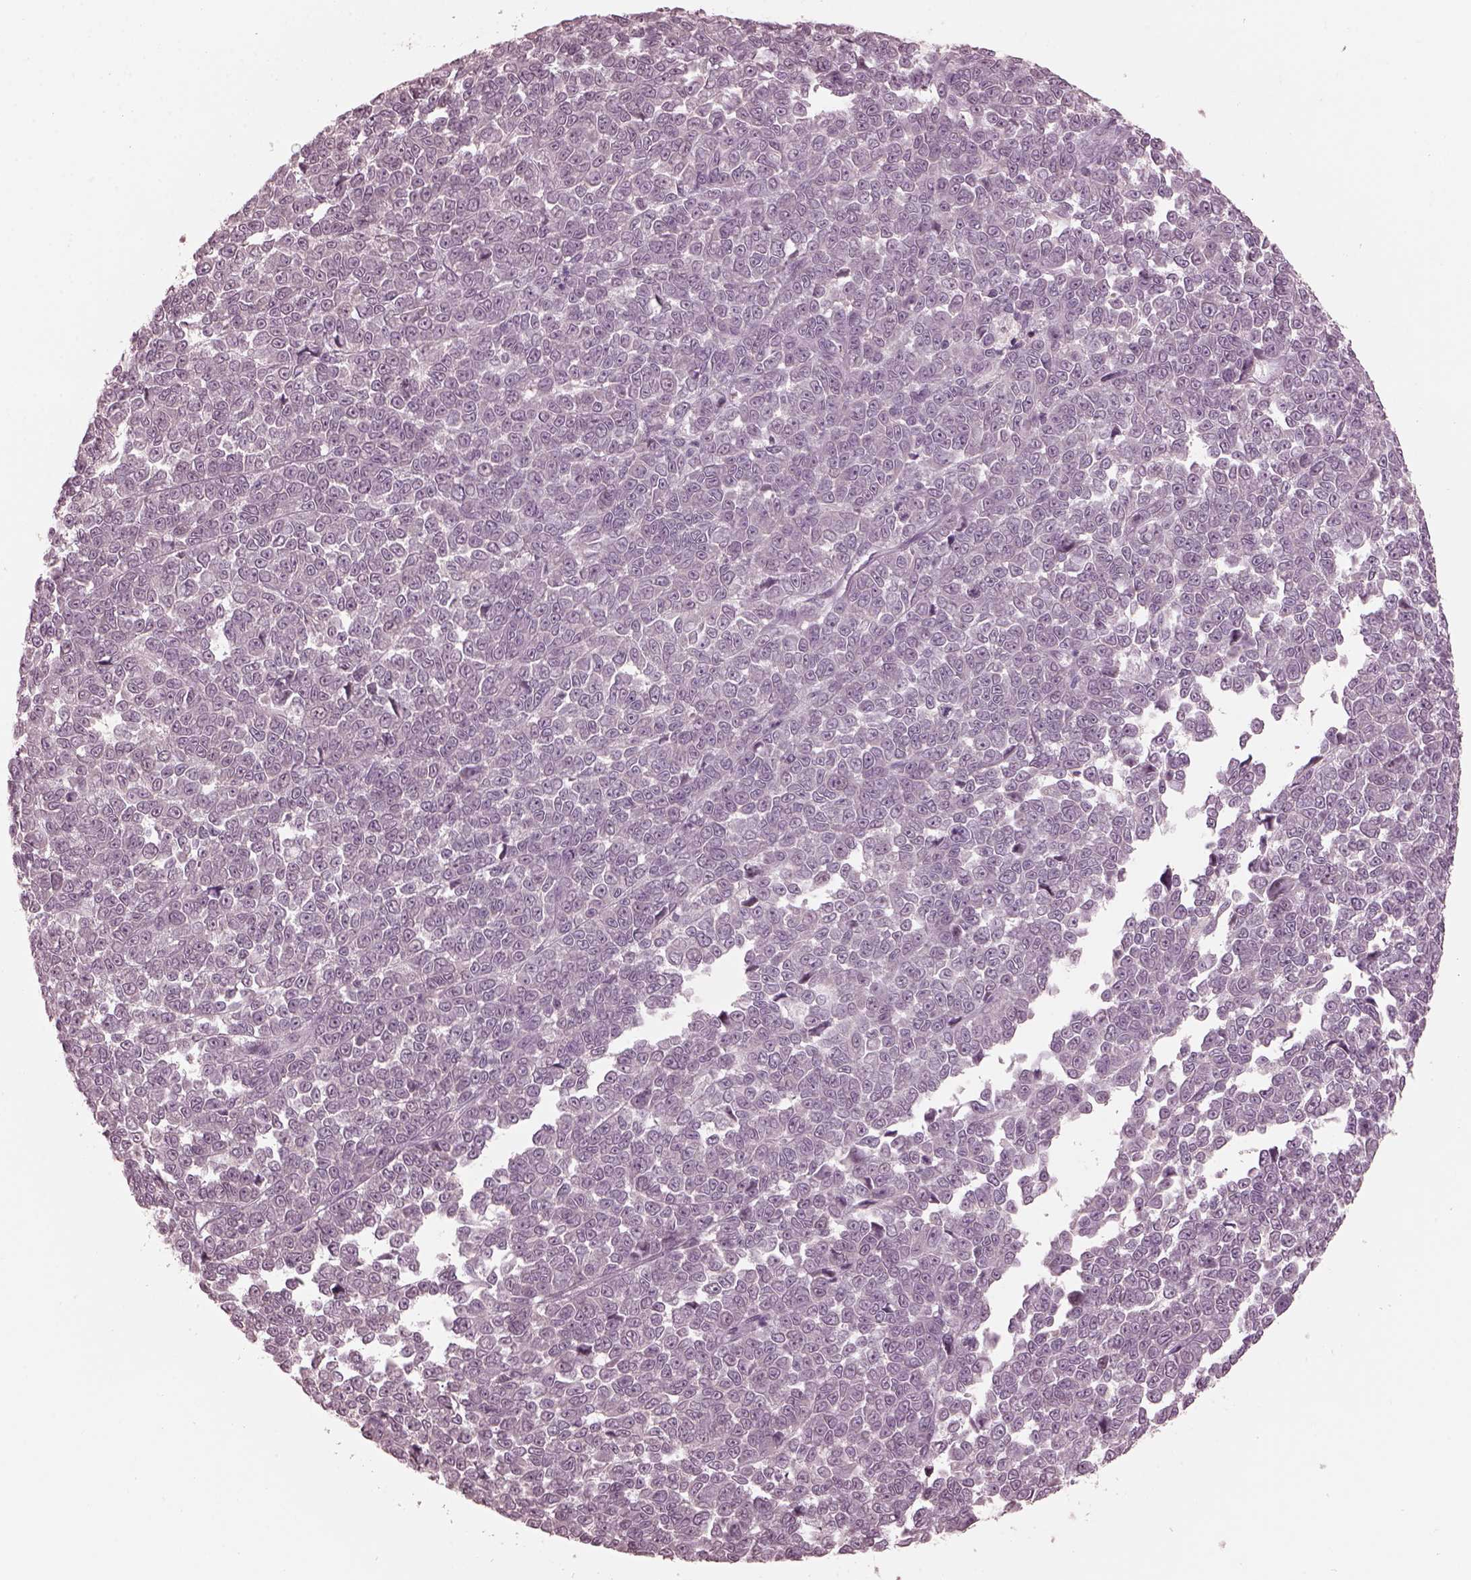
{"staining": {"intensity": "negative", "quantity": "none", "location": "none"}, "tissue": "melanoma", "cell_type": "Tumor cells", "image_type": "cancer", "snomed": [{"axis": "morphology", "description": "Malignant melanoma, NOS"}, {"axis": "topography", "description": "Skin"}], "caption": "Immunohistochemistry micrograph of neoplastic tissue: human melanoma stained with DAB (3,3'-diaminobenzidine) shows no significant protein positivity in tumor cells. (Stains: DAB immunohistochemistry (IHC) with hematoxylin counter stain, Microscopy: brightfield microscopy at high magnification).", "gene": "RGS7", "patient": {"sex": "female", "age": 95}}